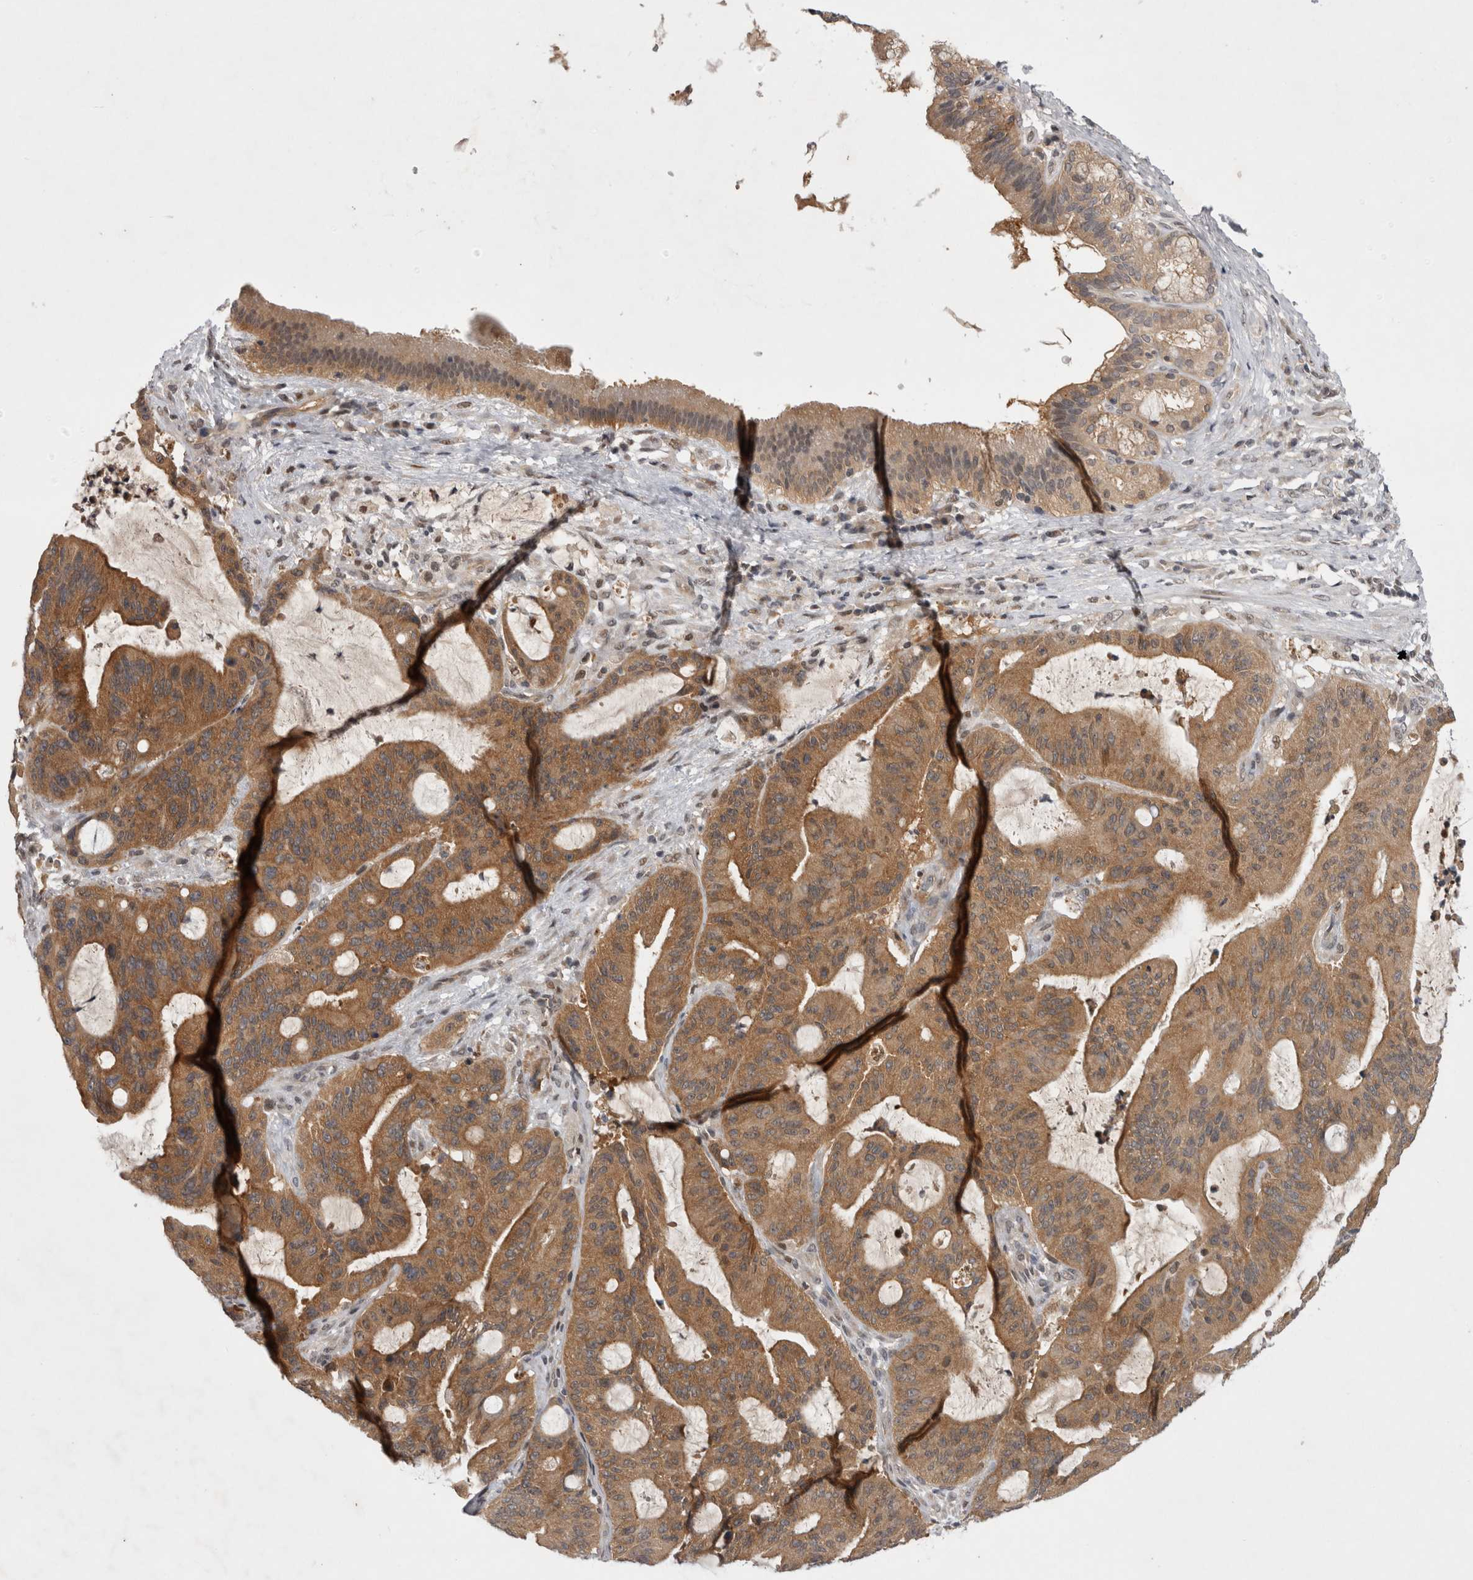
{"staining": {"intensity": "moderate", "quantity": ">75%", "location": "cytoplasmic/membranous"}, "tissue": "liver cancer", "cell_type": "Tumor cells", "image_type": "cancer", "snomed": [{"axis": "morphology", "description": "Normal tissue, NOS"}, {"axis": "morphology", "description": "Cholangiocarcinoma"}, {"axis": "topography", "description": "Liver"}, {"axis": "topography", "description": "Peripheral nerve tissue"}], "caption": "Moderate cytoplasmic/membranous positivity is appreciated in approximately >75% of tumor cells in cholangiocarcinoma (liver). Nuclei are stained in blue.", "gene": "PSMB2", "patient": {"sex": "female", "age": 73}}